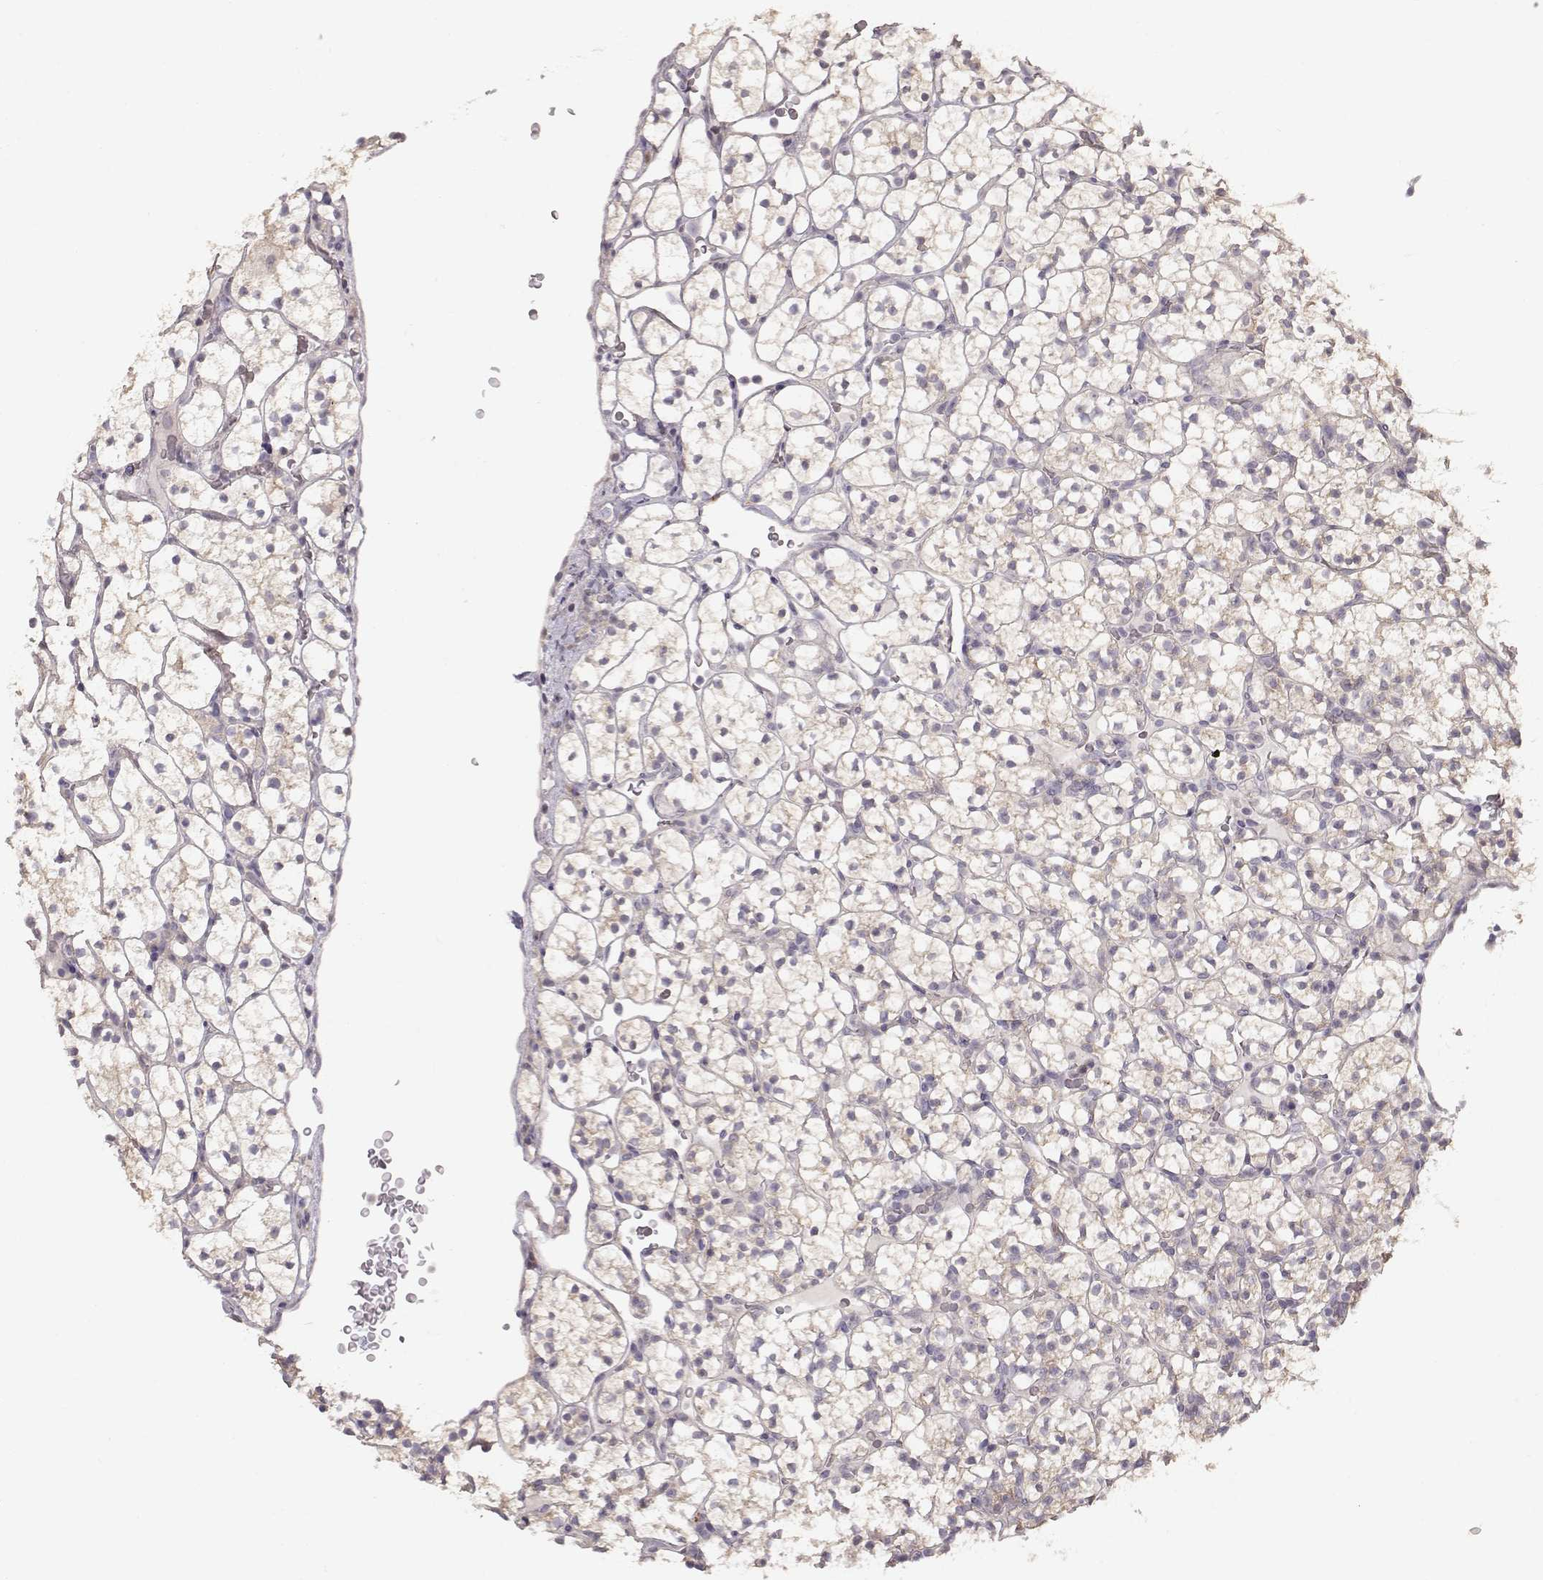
{"staining": {"intensity": "negative", "quantity": "none", "location": "none"}, "tissue": "renal cancer", "cell_type": "Tumor cells", "image_type": "cancer", "snomed": [{"axis": "morphology", "description": "Adenocarcinoma, NOS"}, {"axis": "topography", "description": "Kidney"}], "caption": "IHC of human renal cancer reveals no positivity in tumor cells.", "gene": "ARHGAP8", "patient": {"sex": "female", "age": 89}}